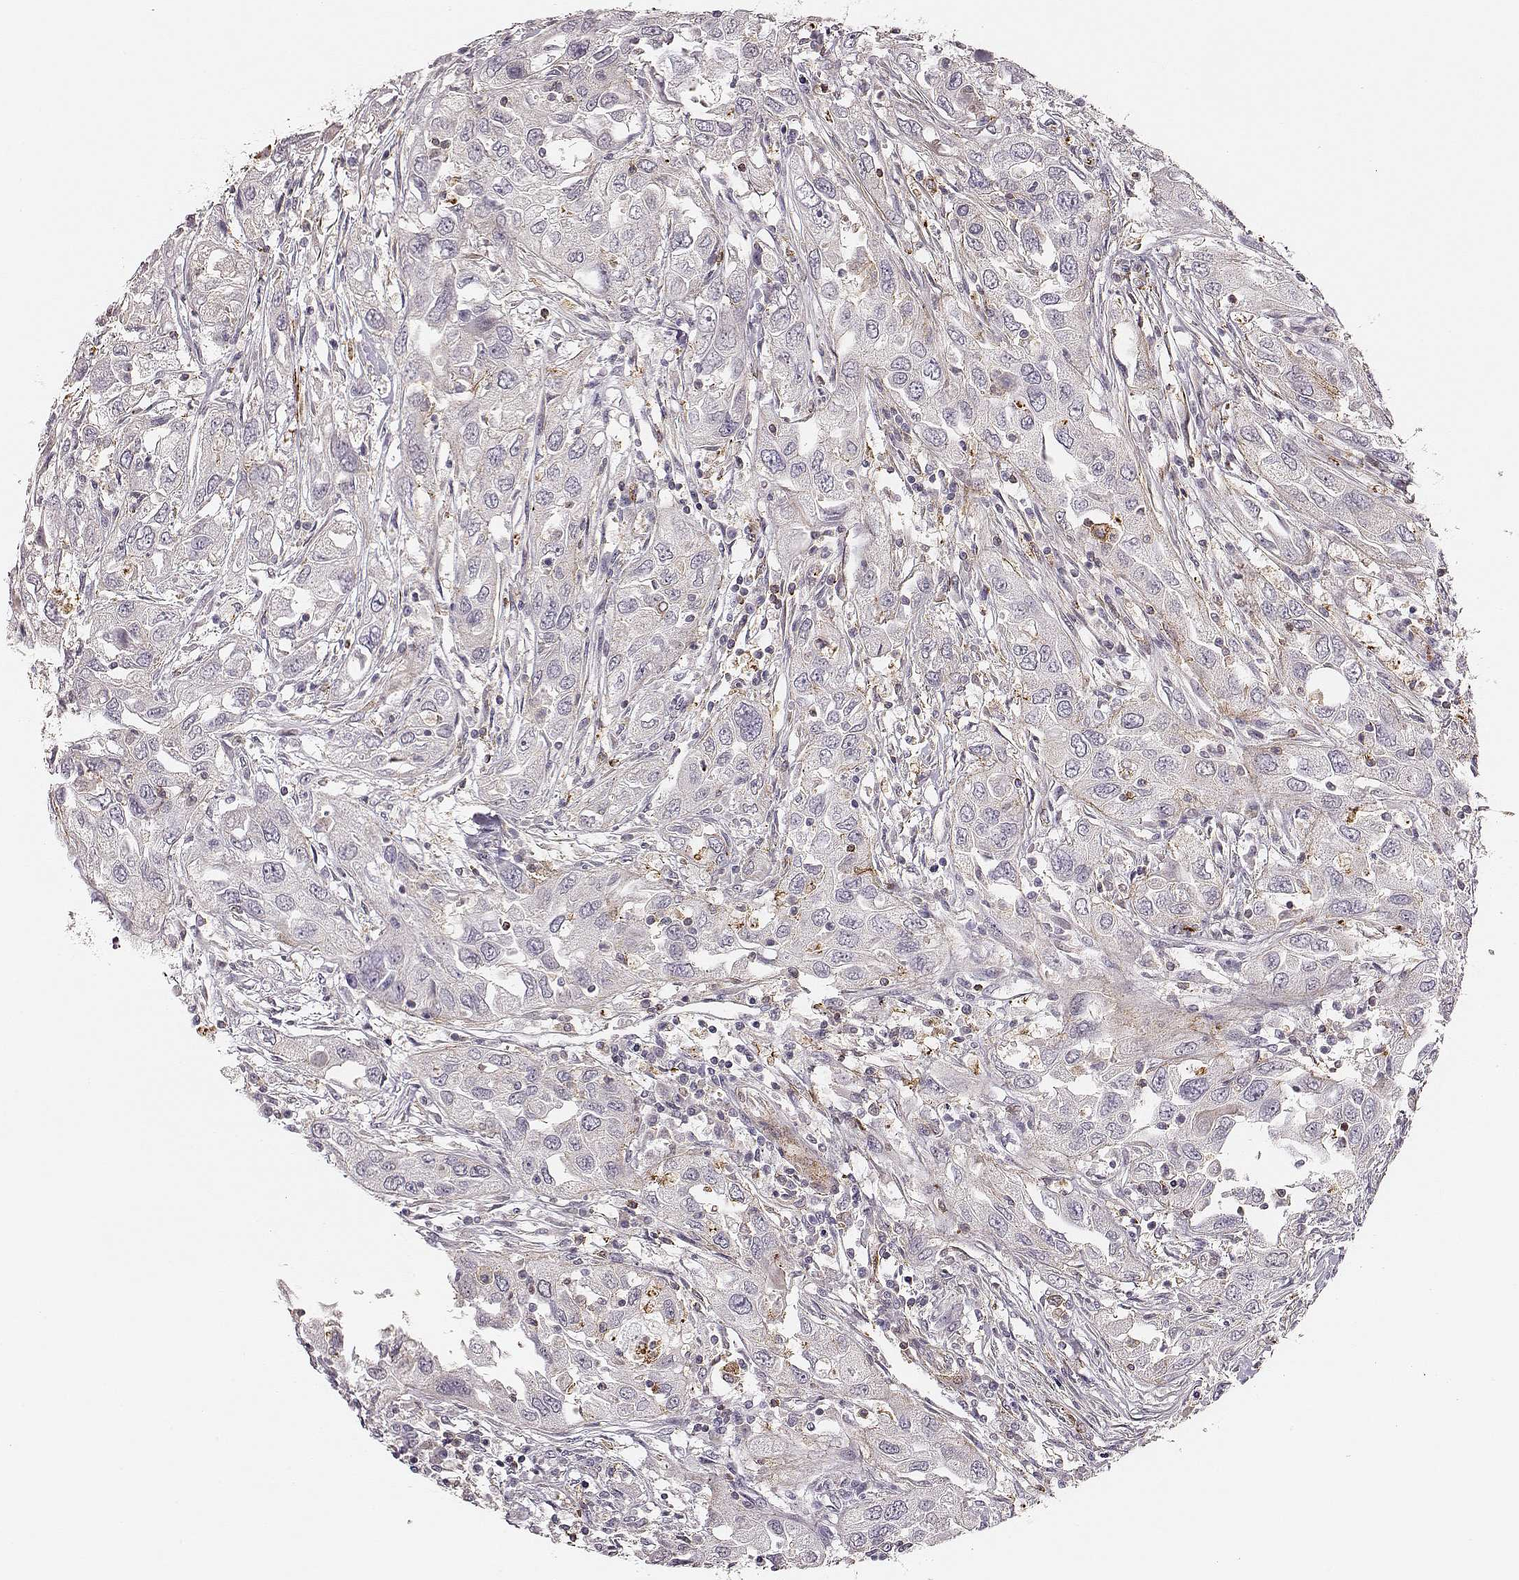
{"staining": {"intensity": "negative", "quantity": "none", "location": "none"}, "tissue": "urothelial cancer", "cell_type": "Tumor cells", "image_type": "cancer", "snomed": [{"axis": "morphology", "description": "Urothelial carcinoma, High grade"}, {"axis": "topography", "description": "Urinary bladder"}], "caption": "Urothelial carcinoma (high-grade) stained for a protein using IHC reveals no positivity tumor cells.", "gene": "ZYX", "patient": {"sex": "male", "age": 76}}